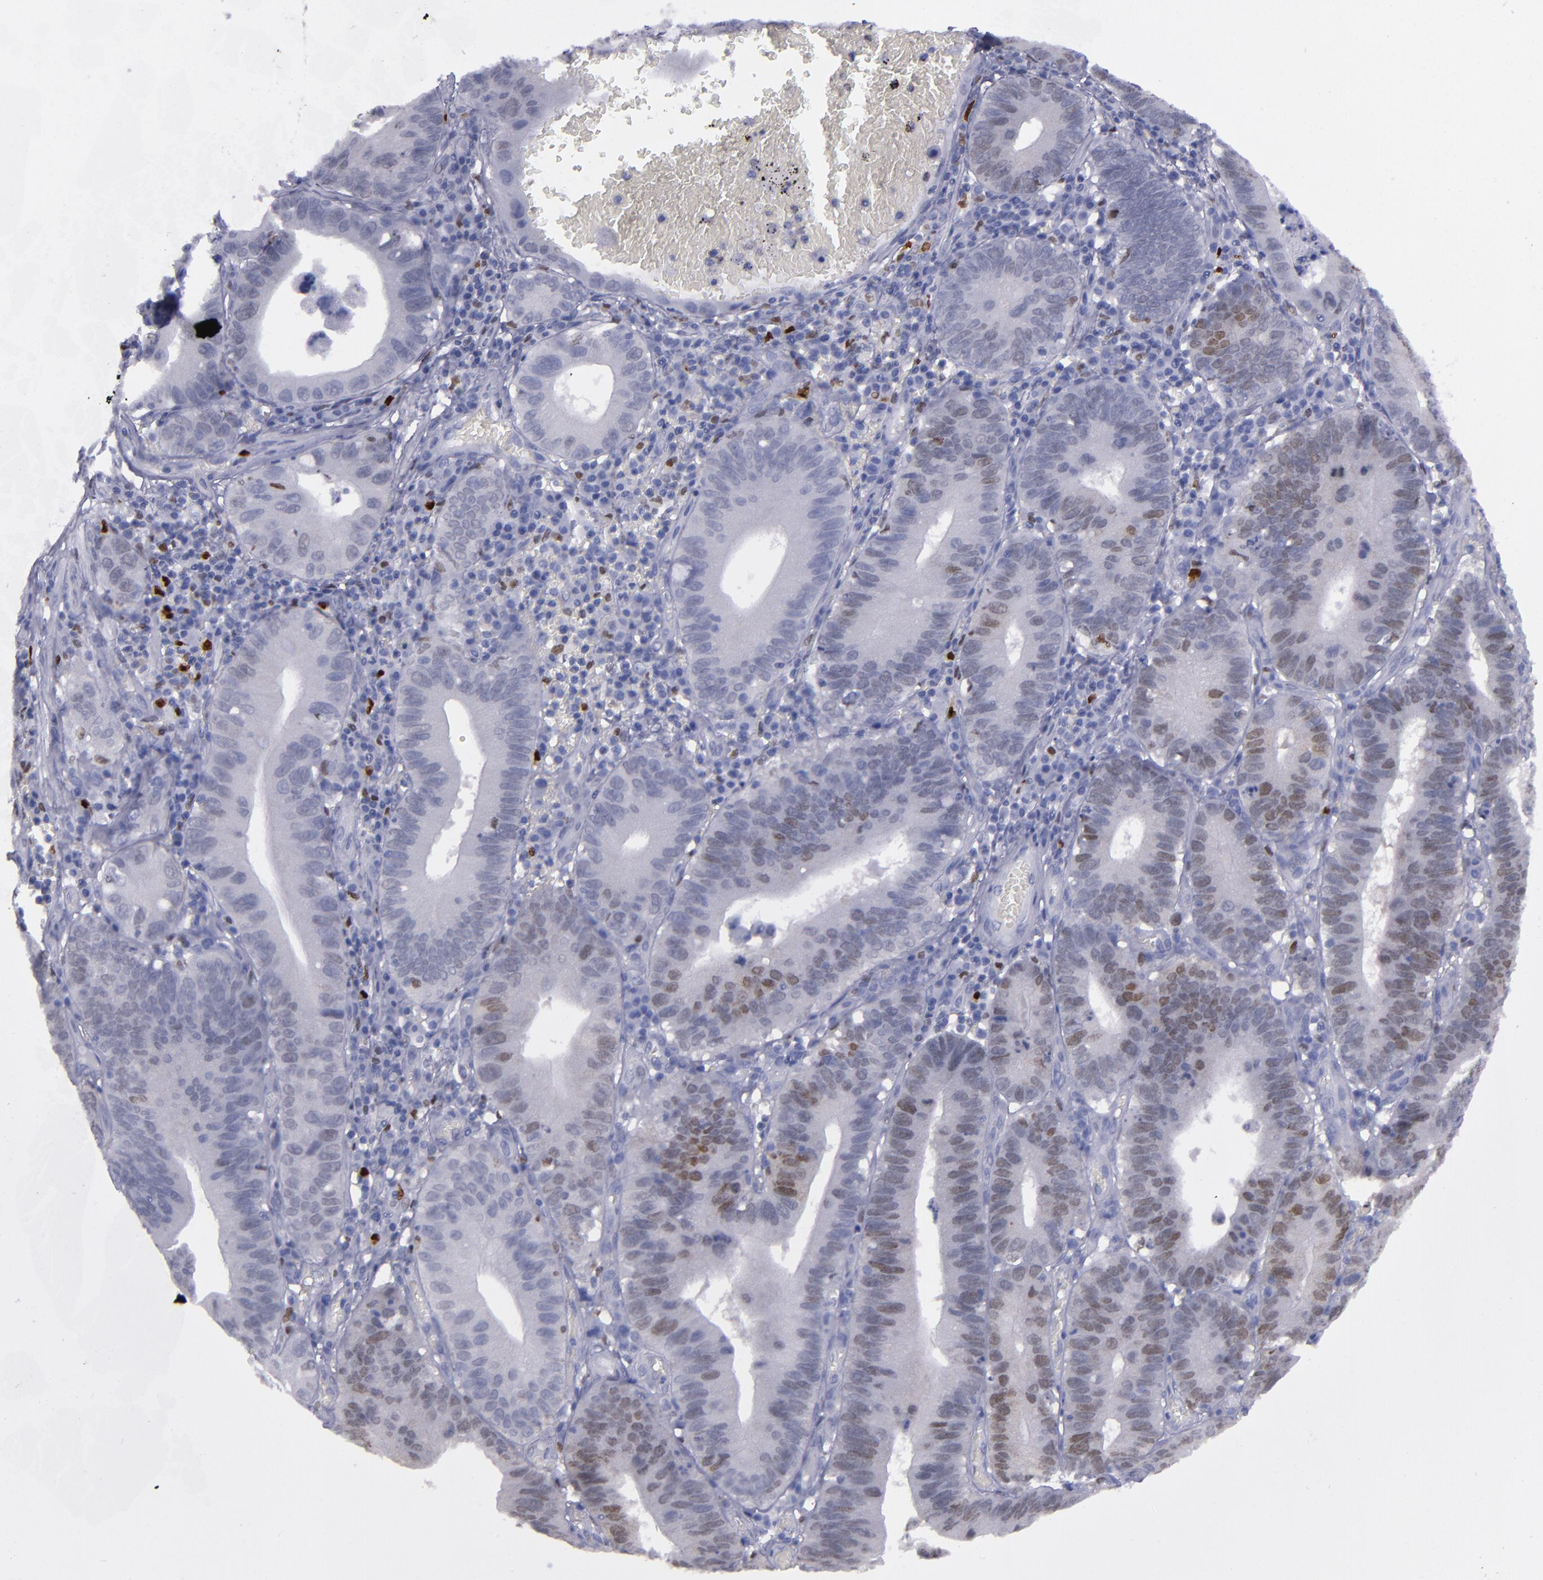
{"staining": {"intensity": "moderate", "quantity": "25%-75%", "location": "nuclear"}, "tissue": "stomach cancer", "cell_type": "Tumor cells", "image_type": "cancer", "snomed": [{"axis": "morphology", "description": "Adenocarcinoma, NOS"}, {"axis": "topography", "description": "Stomach"}, {"axis": "topography", "description": "Gastric cardia"}], "caption": "A brown stain highlights moderate nuclear staining of a protein in adenocarcinoma (stomach) tumor cells.", "gene": "IRF8", "patient": {"sex": "male", "age": 59}}